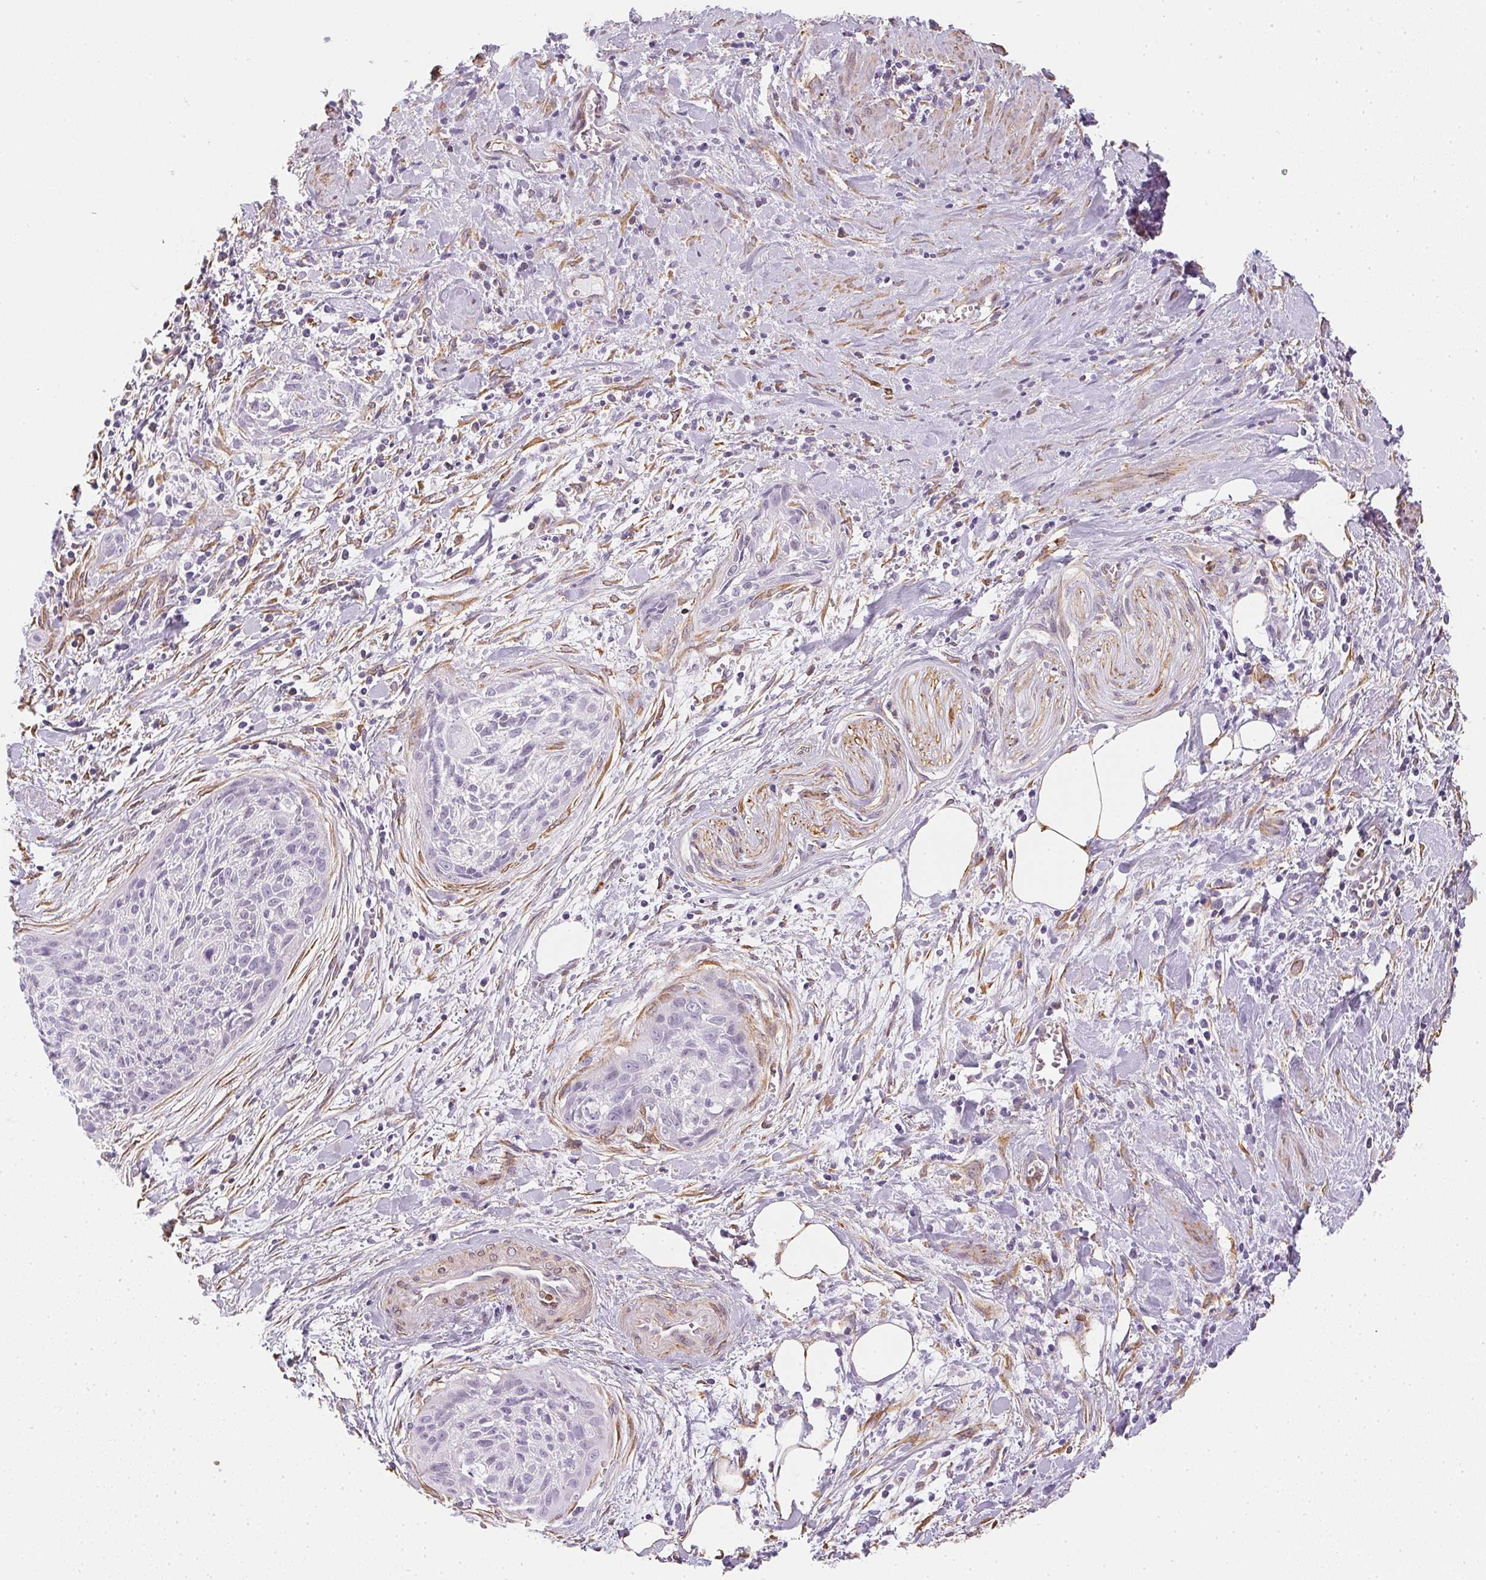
{"staining": {"intensity": "negative", "quantity": "none", "location": "none"}, "tissue": "cervical cancer", "cell_type": "Tumor cells", "image_type": "cancer", "snomed": [{"axis": "morphology", "description": "Squamous cell carcinoma, NOS"}, {"axis": "topography", "description": "Cervix"}], "caption": "Immunohistochemistry (IHC) histopathology image of human squamous cell carcinoma (cervical) stained for a protein (brown), which demonstrates no expression in tumor cells.", "gene": "RSBN1", "patient": {"sex": "female", "age": 55}}